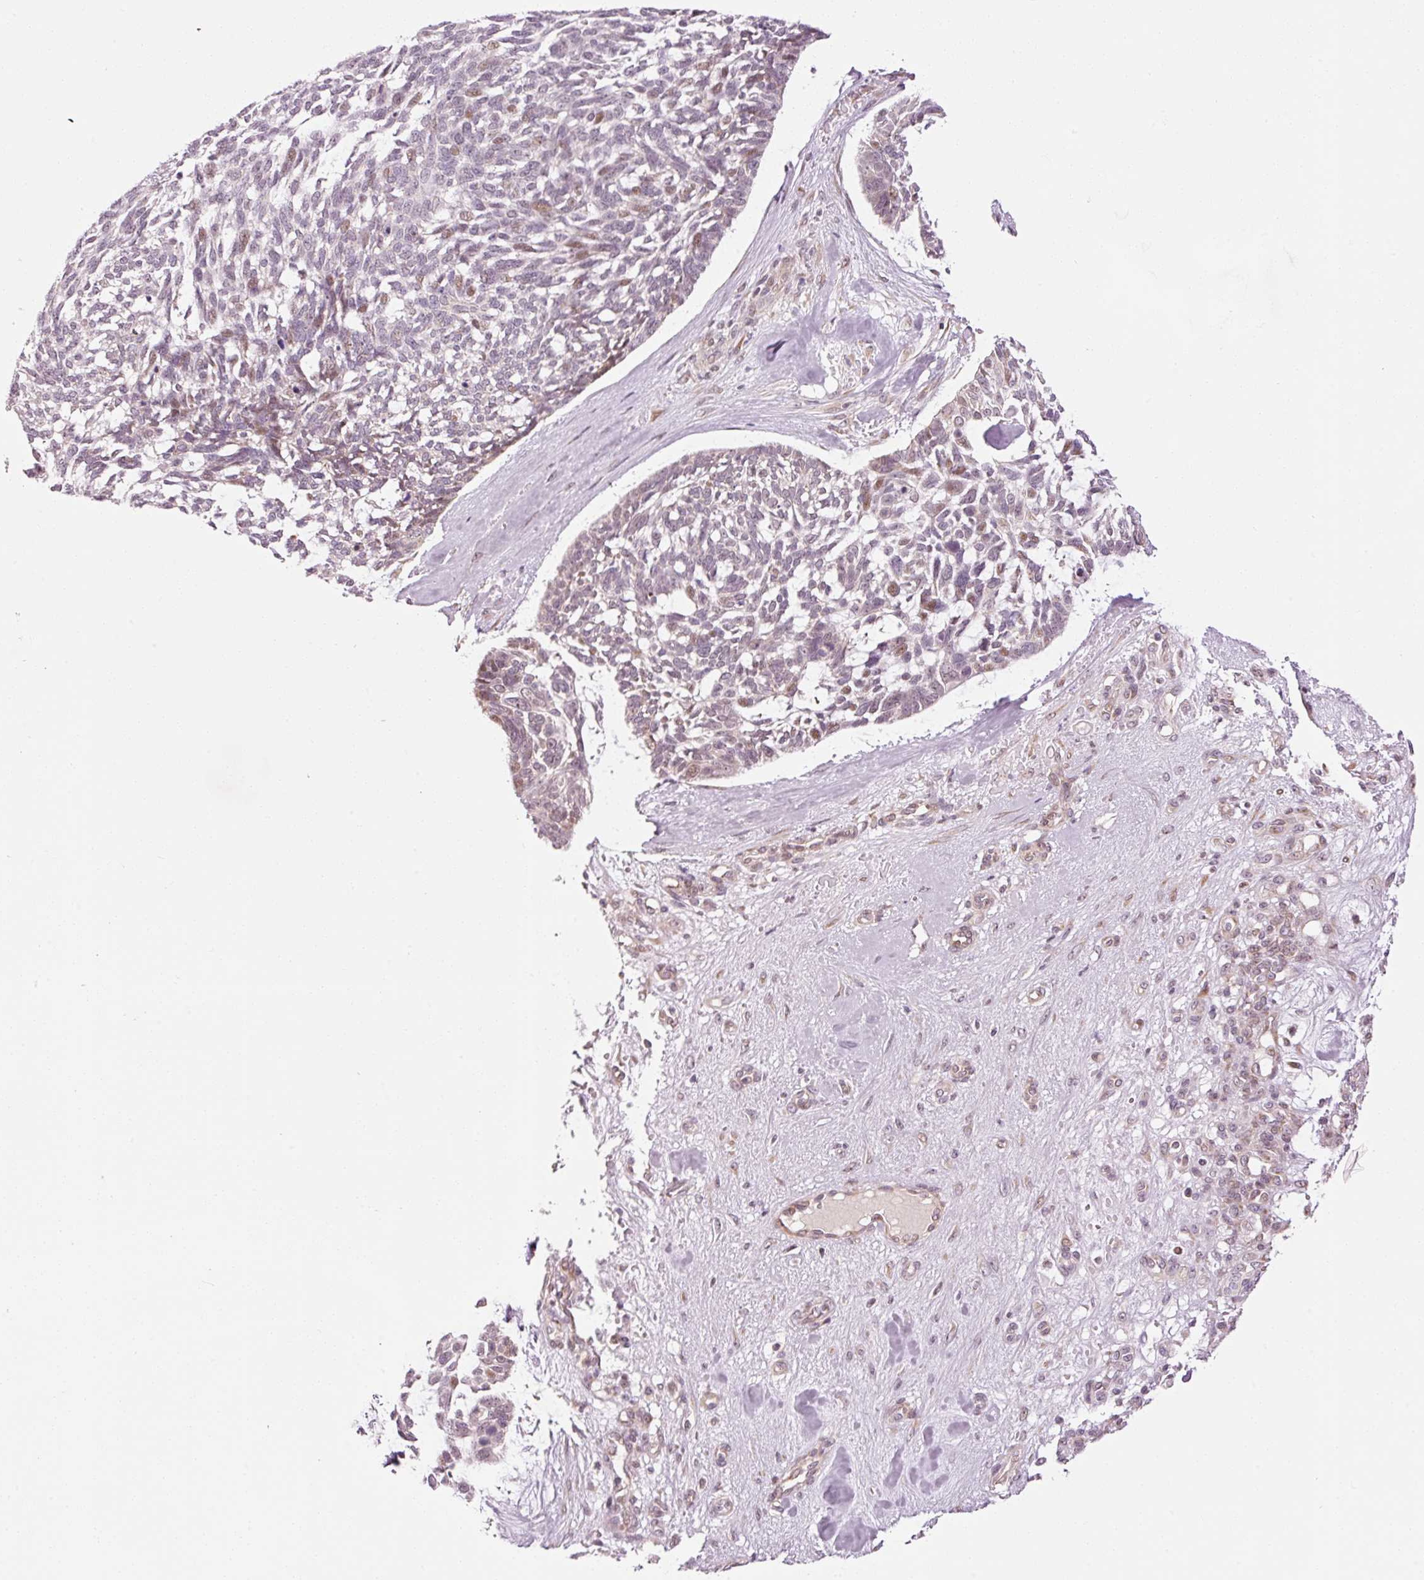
{"staining": {"intensity": "negative", "quantity": "none", "location": "none"}, "tissue": "skin cancer", "cell_type": "Tumor cells", "image_type": "cancer", "snomed": [{"axis": "morphology", "description": "Basal cell carcinoma"}, {"axis": "topography", "description": "Skin"}], "caption": "Human skin cancer stained for a protein using IHC demonstrates no positivity in tumor cells.", "gene": "ANKRD20A1", "patient": {"sex": "male", "age": 88}}